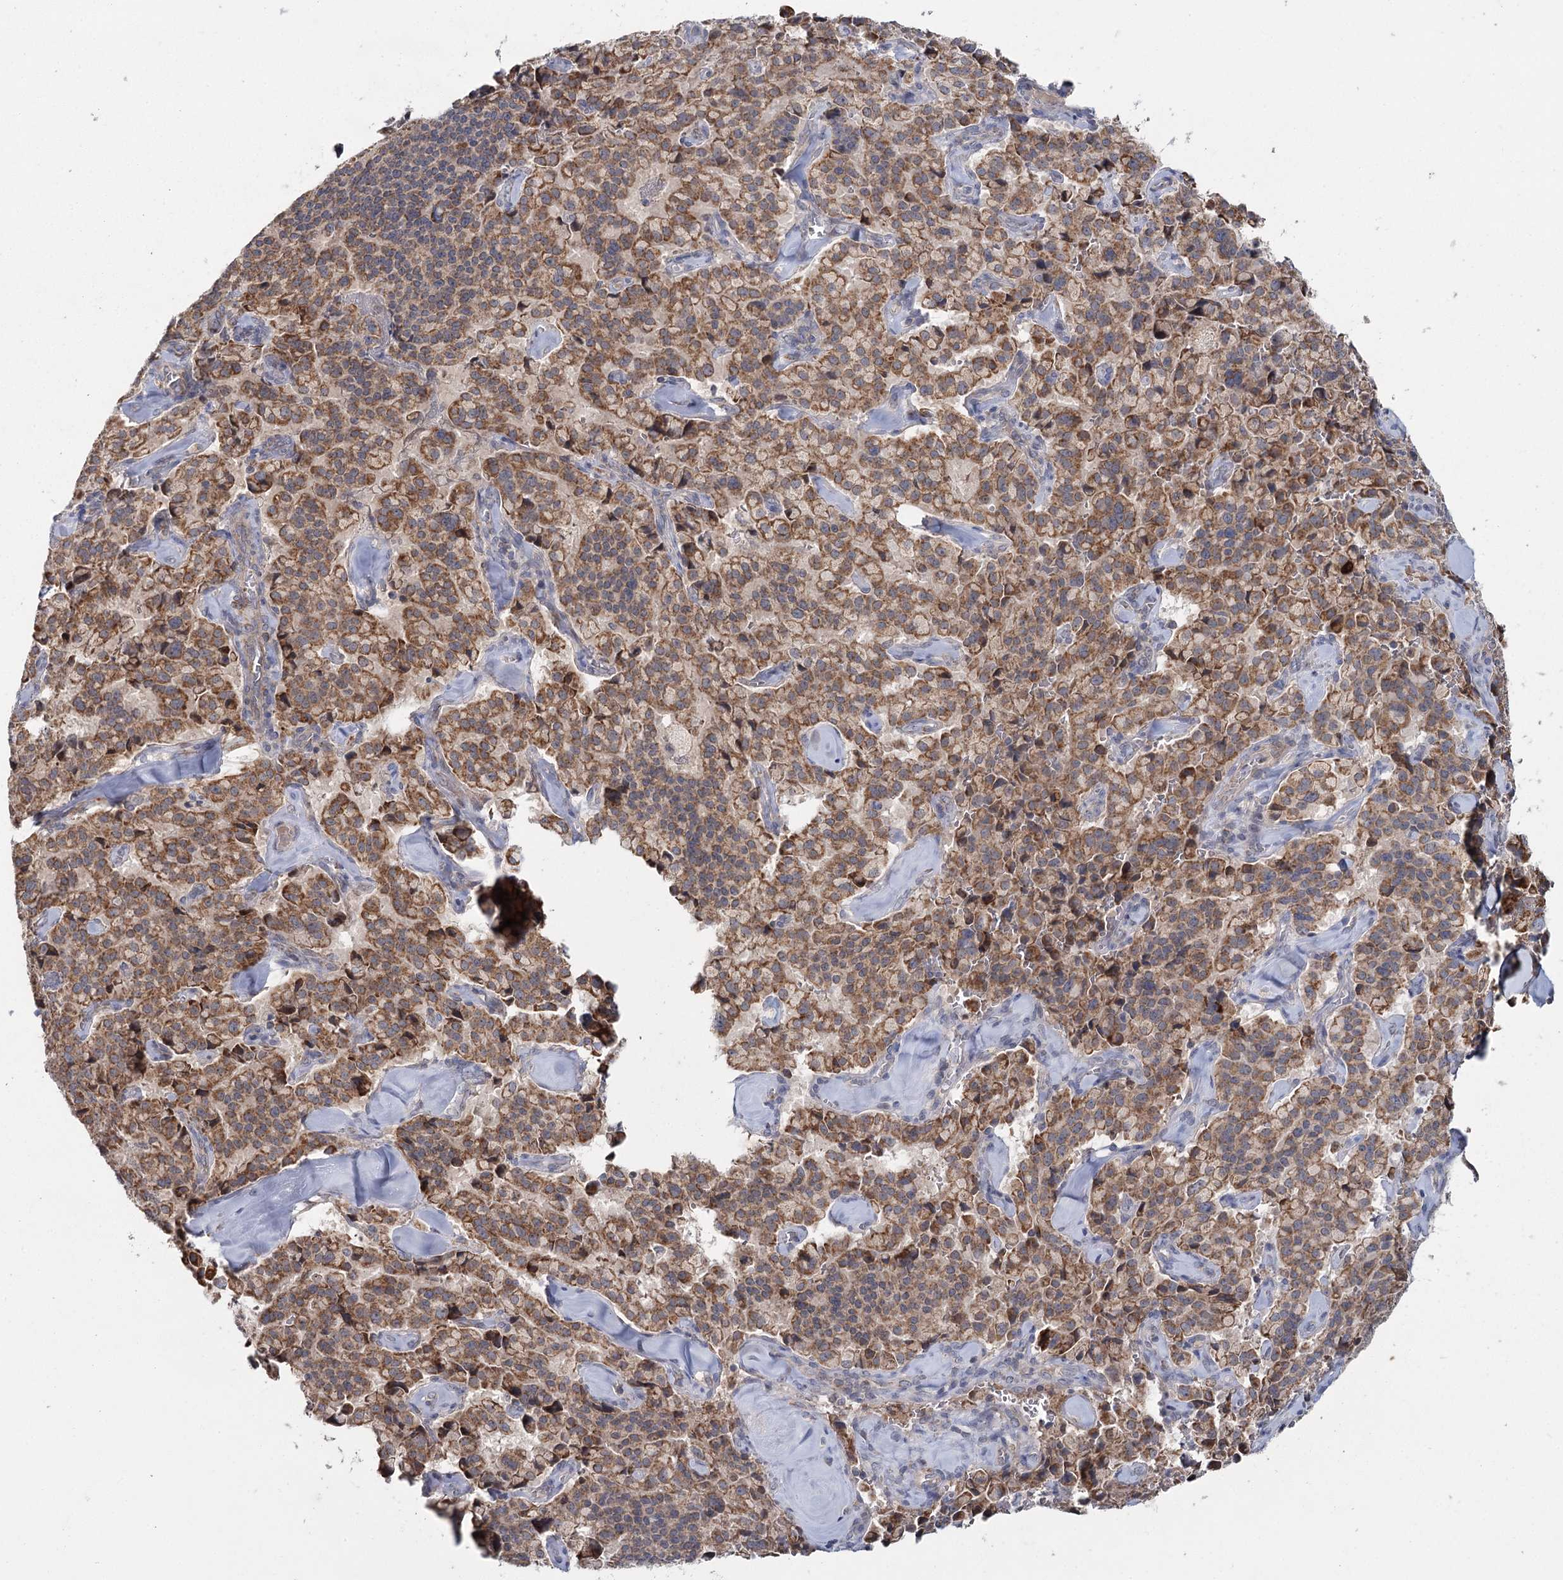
{"staining": {"intensity": "moderate", "quantity": ">75%", "location": "cytoplasmic/membranous"}, "tissue": "pancreatic cancer", "cell_type": "Tumor cells", "image_type": "cancer", "snomed": [{"axis": "morphology", "description": "Adenocarcinoma, NOS"}, {"axis": "topography", "description": "Pancreas"}], "caption": "Moderate cytoplasmic/membranous protein staining is present in about >75% of tumor cells in pancreatic cancer (adenocarcinoma). The protein of interest is shown in brown color, while the nuclei are stained blue.", "gene": "MRPL44", "patient": {"sex": "male", "age": 65}}